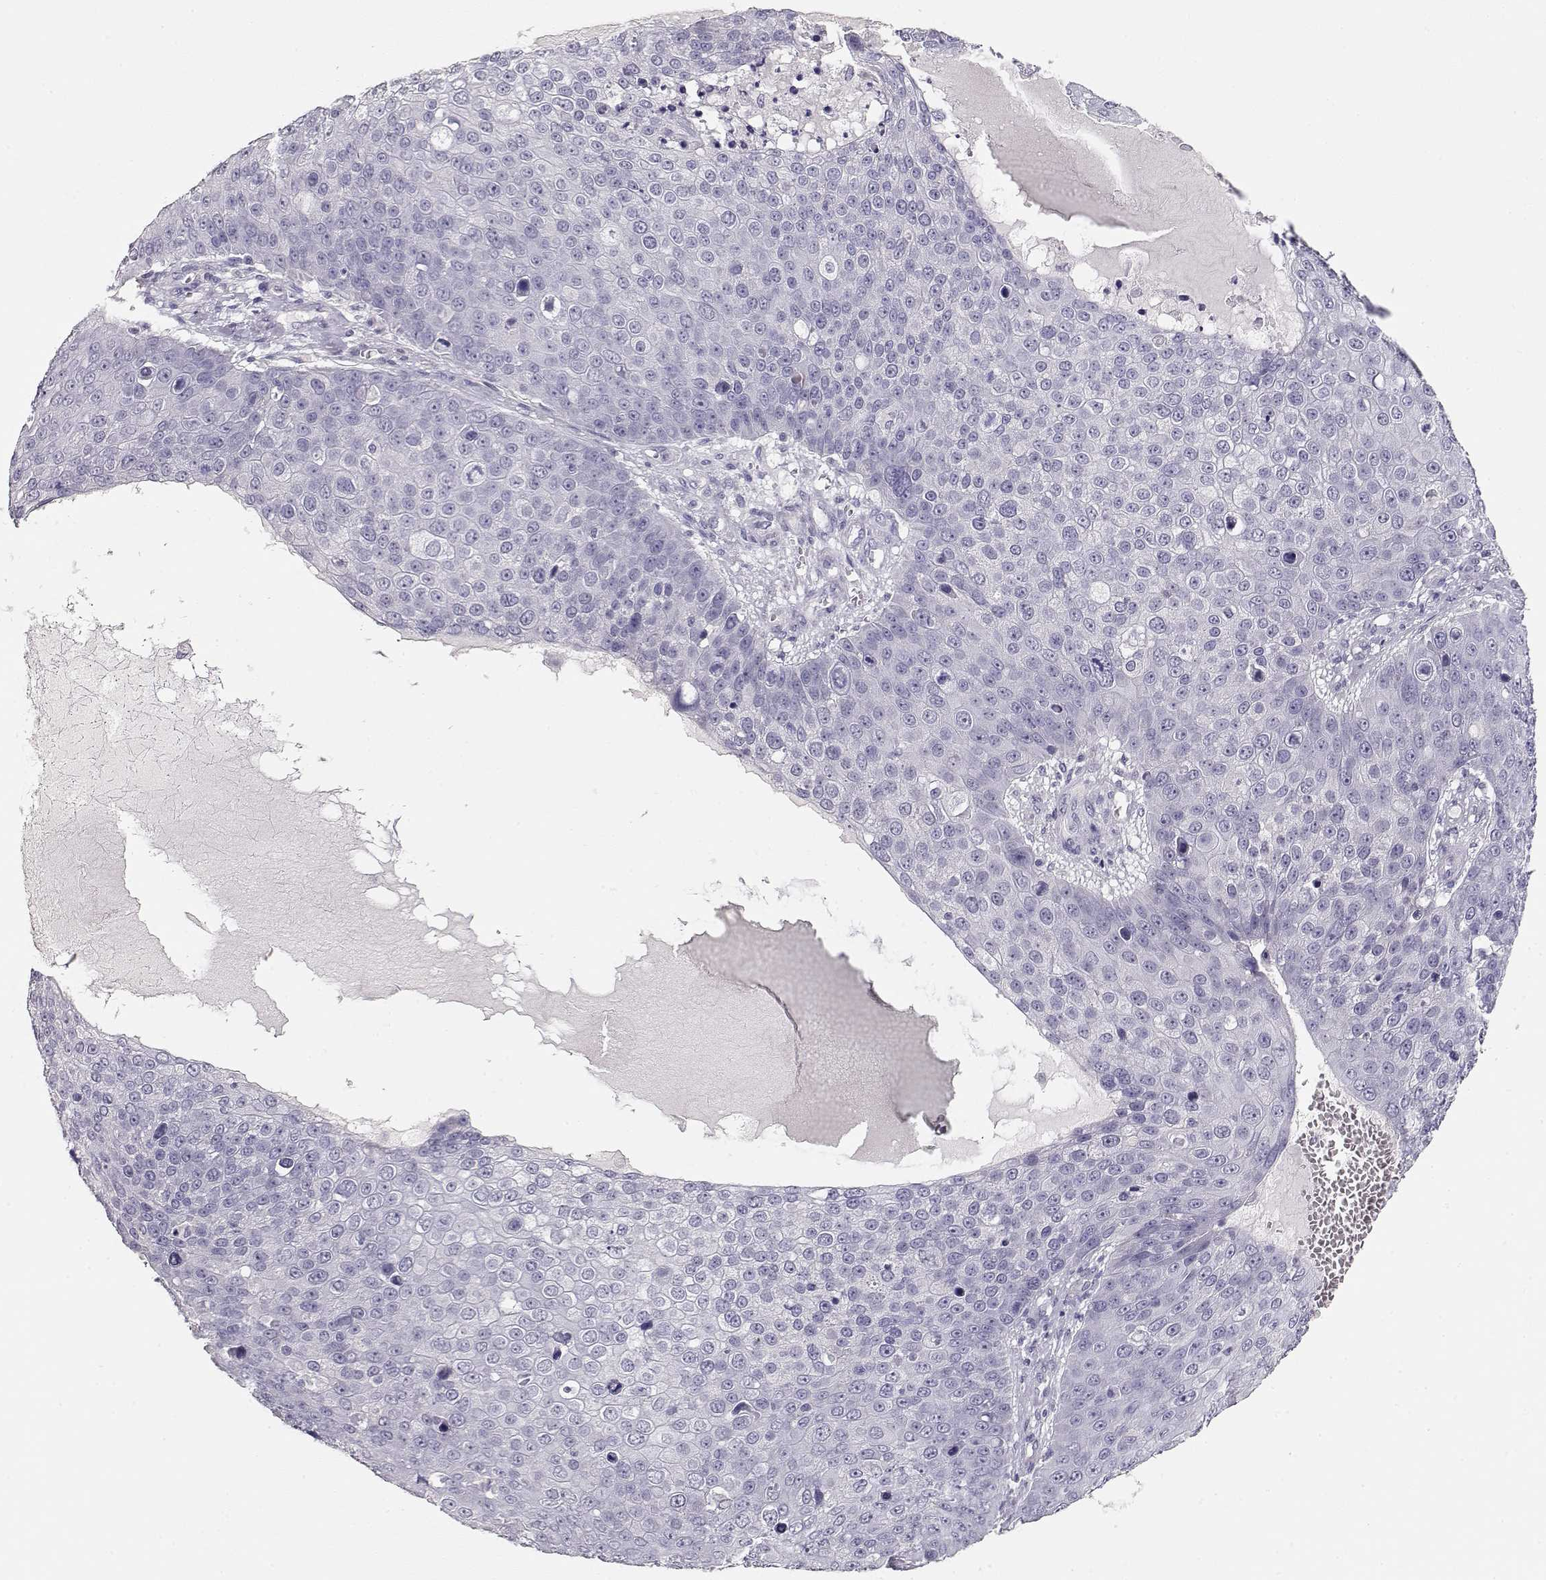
{"staining": {"intensity": "negative", "quantity": "none", "location": "none"}, "tissue": "skin cancer", "cell_type": "Tumor cells", "image_type": "cancer", "snomed": [{"axis": "morphology", "description": "Squamous cell carcinoma, NOS"}, {"axis": "topography", "description": "Skin"}], "caption": "Immunohistochemical staining of human skin cancer demonstrates no significant positivity in tumor cells. (DAB (3,3'-diaminobenzidine) immunohistochemistry (IHC) visualized using brightfield microscopy, high magnification).", "gene": "MAGEC1", "patient": {"sex": "male", "age": 71}}